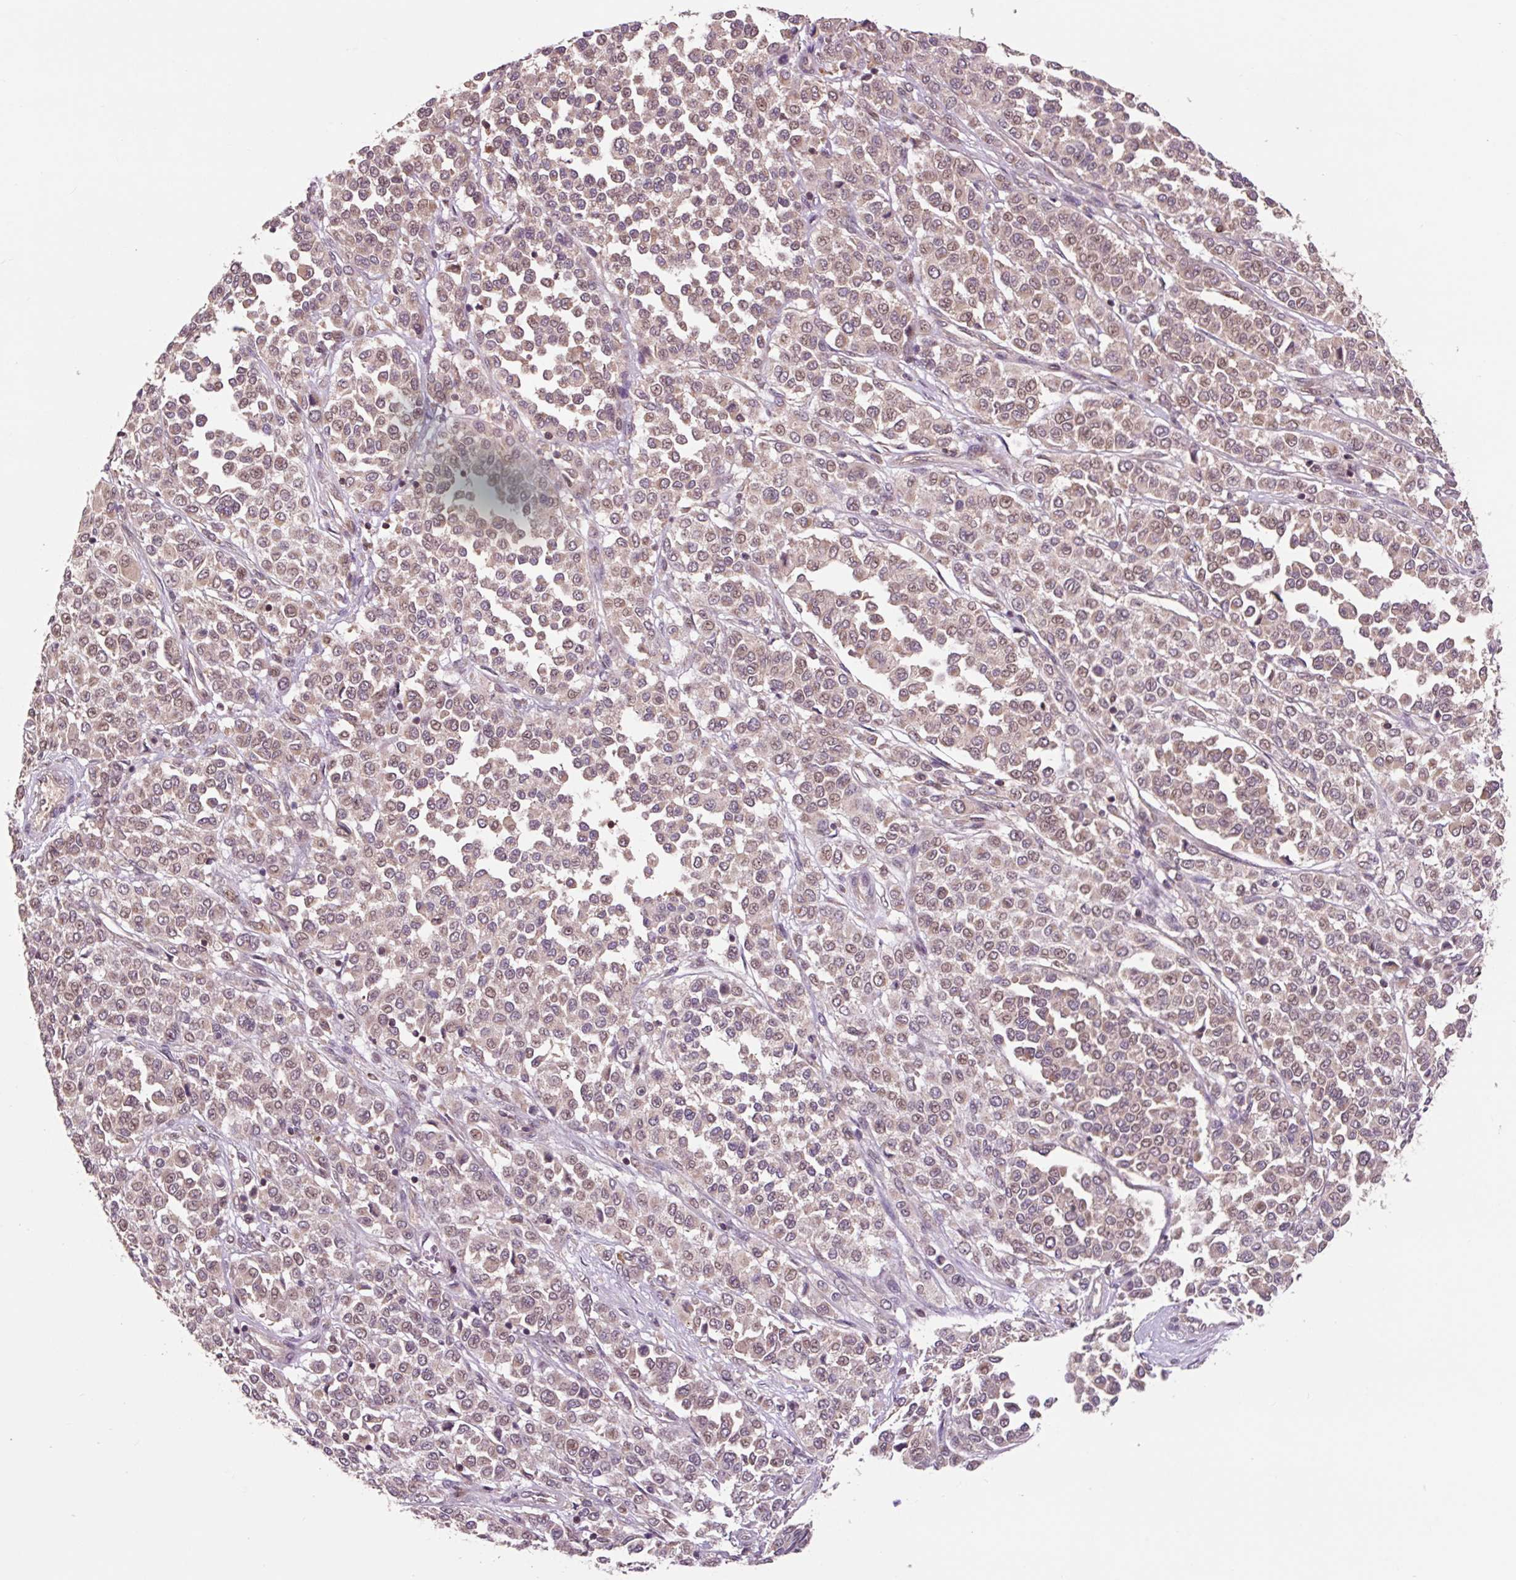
{"staining": {"intensity": "weak", "quantity": "25%-75%", "location": "cytoplasmic/membranous"}, "tissue": "melanoma", "cell_type": "Tumor cells", "image_type": "cancer", "snomed": [{"axis": "morphology", "description": "Malignant melanoma, Metastatic site"}, {"axis": "topography", "description": "Pancreas"}], "caption": "Malignant melanoma (metastatic site) tissue exhibits weak cytoplasmic/membranous positivity in approximately 25%-75% of tumor cells", "gene": "MMS19", "patient": {"sex": "female", "age": 30}}